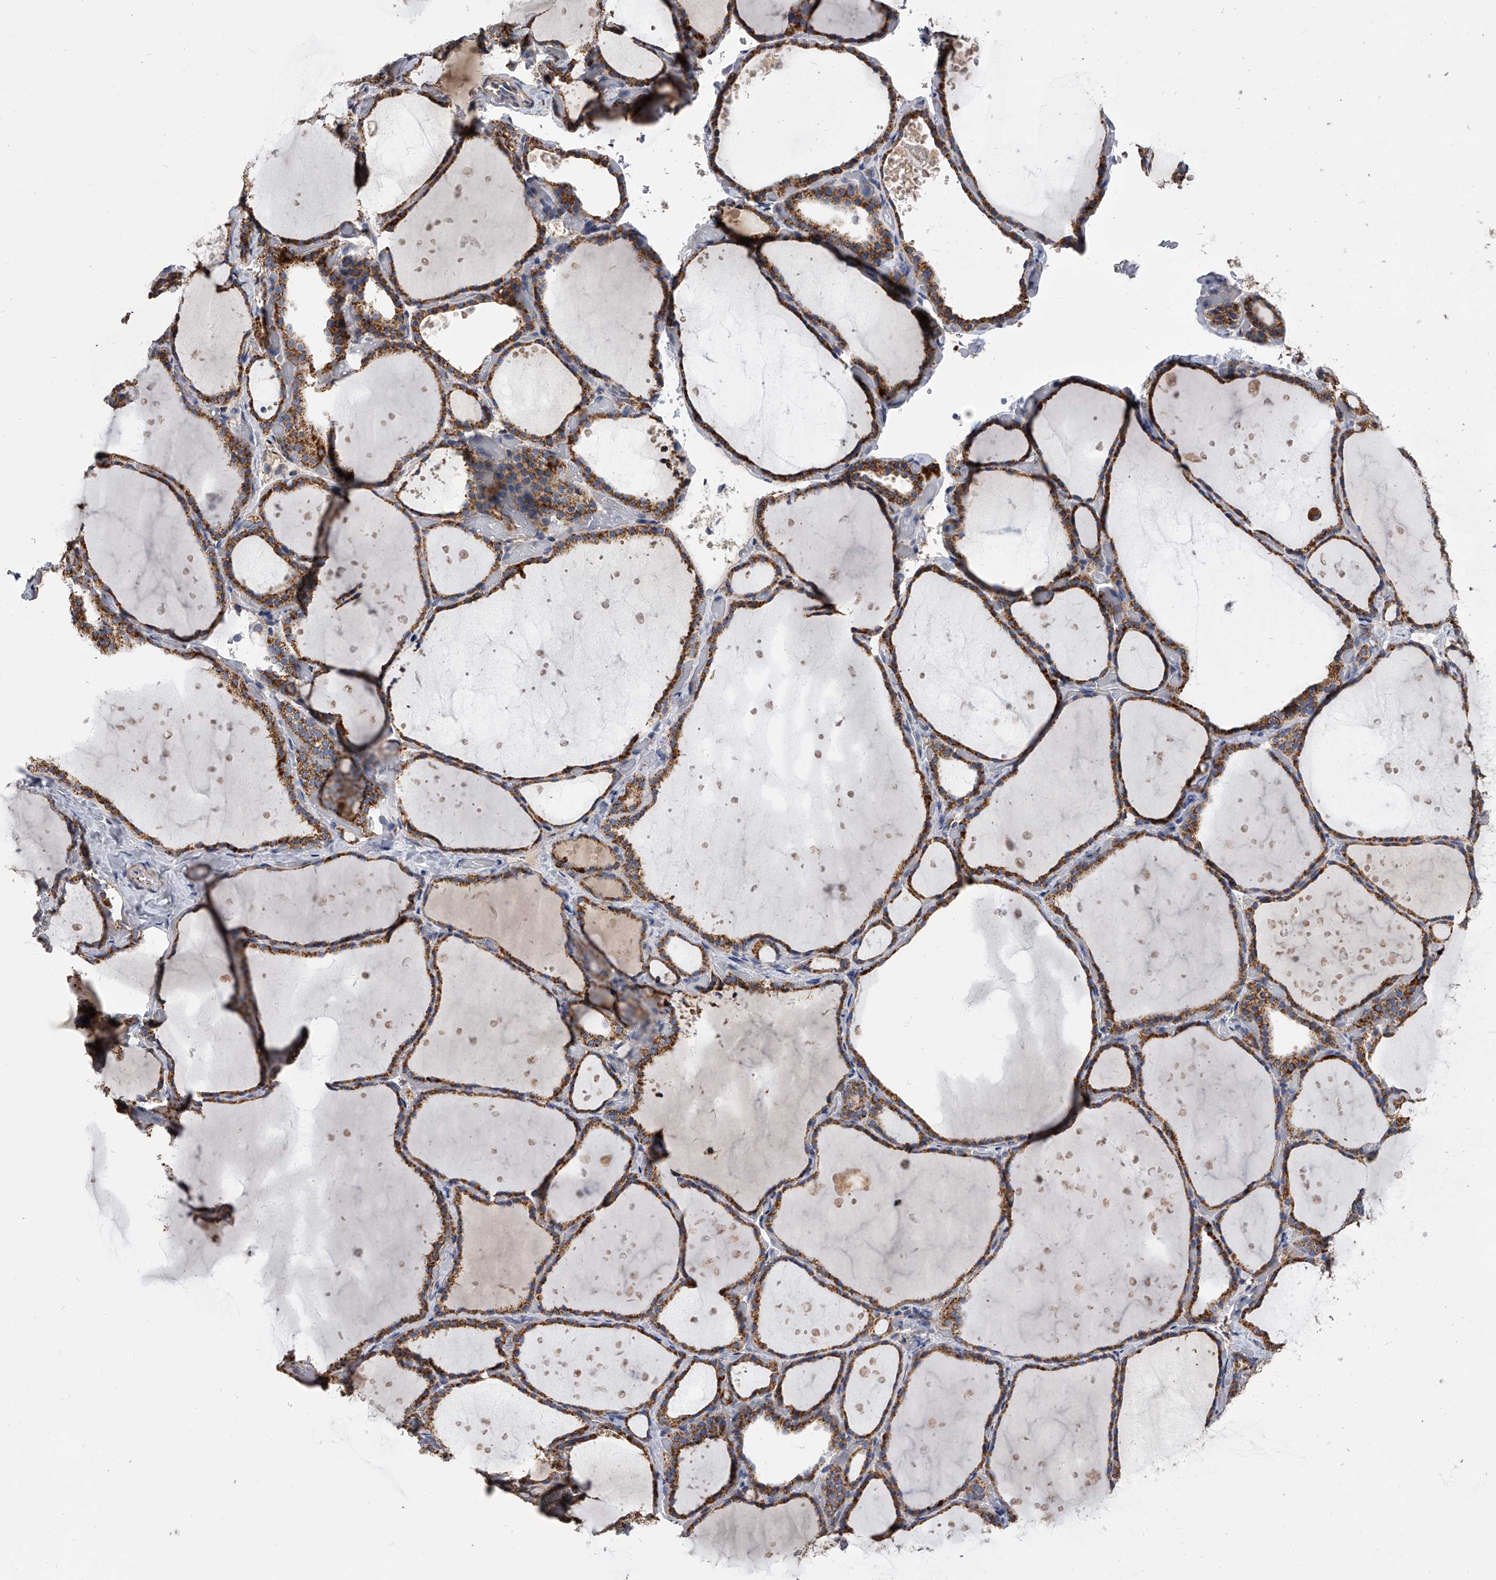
{"staining": {"intensity": "moderate", "quantity": ">75%", "location": "cytoplasmic/membranous"}, "tissue": "thyroid gland", "cell_type": "Glandular cells", "image_type": "normal", "snomed": [{"axis": "morphology", "description": "Normal tissue, NOS"}, {"axis": "topography", "description": "Thyroid gland"}], "caption": "The micrograph shows a brown stain indicating the presence of a protein in the cytoplasmic/membranous of glandular cells in thyroid gland.", "gene": "MRPL28", "patient": {"sex": "female", "age": 44}}